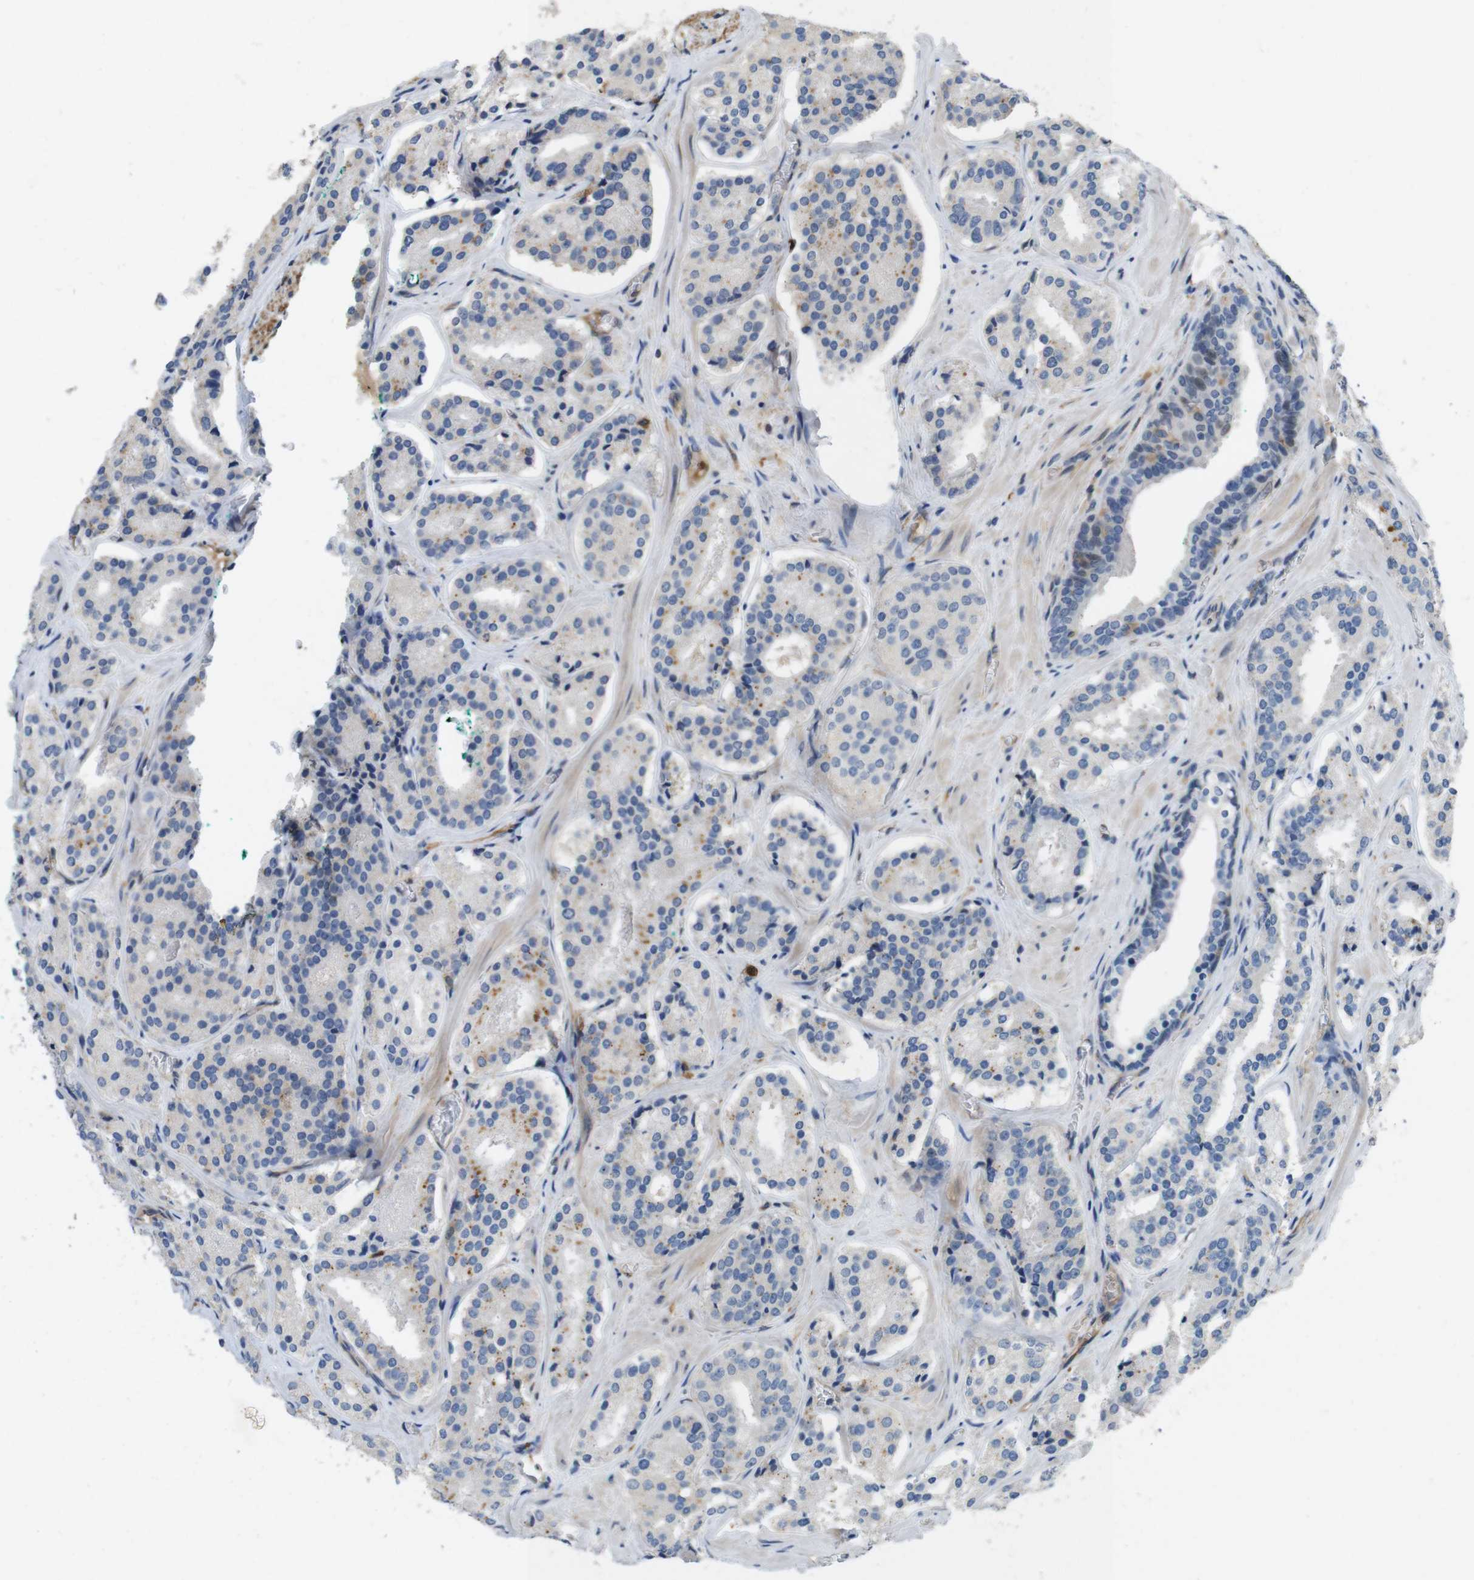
{"staining": {"intensity": "negative", "quantity": "none", "location": "none"}, "tissue": "prostate cancer", "cell_type": "Tumor cells", "image_type": "cancer", "snomed": [{"axis": "morphology", "description": "Adenocarcinoma, High grade"}, {"axis": "topography", "description": "Prostate"}], "caption": "IHC image of prostate cancer (adenocarcinoma (high-grade)) stained for a protein (brown), which exhibits no staining in tumor cells. The staining is performed using DAB brown chromogen with nuclei counter-stained in using hematoxylin.", "gene": "PCDH10", "patient": {"sex": "male", "age": 60}}